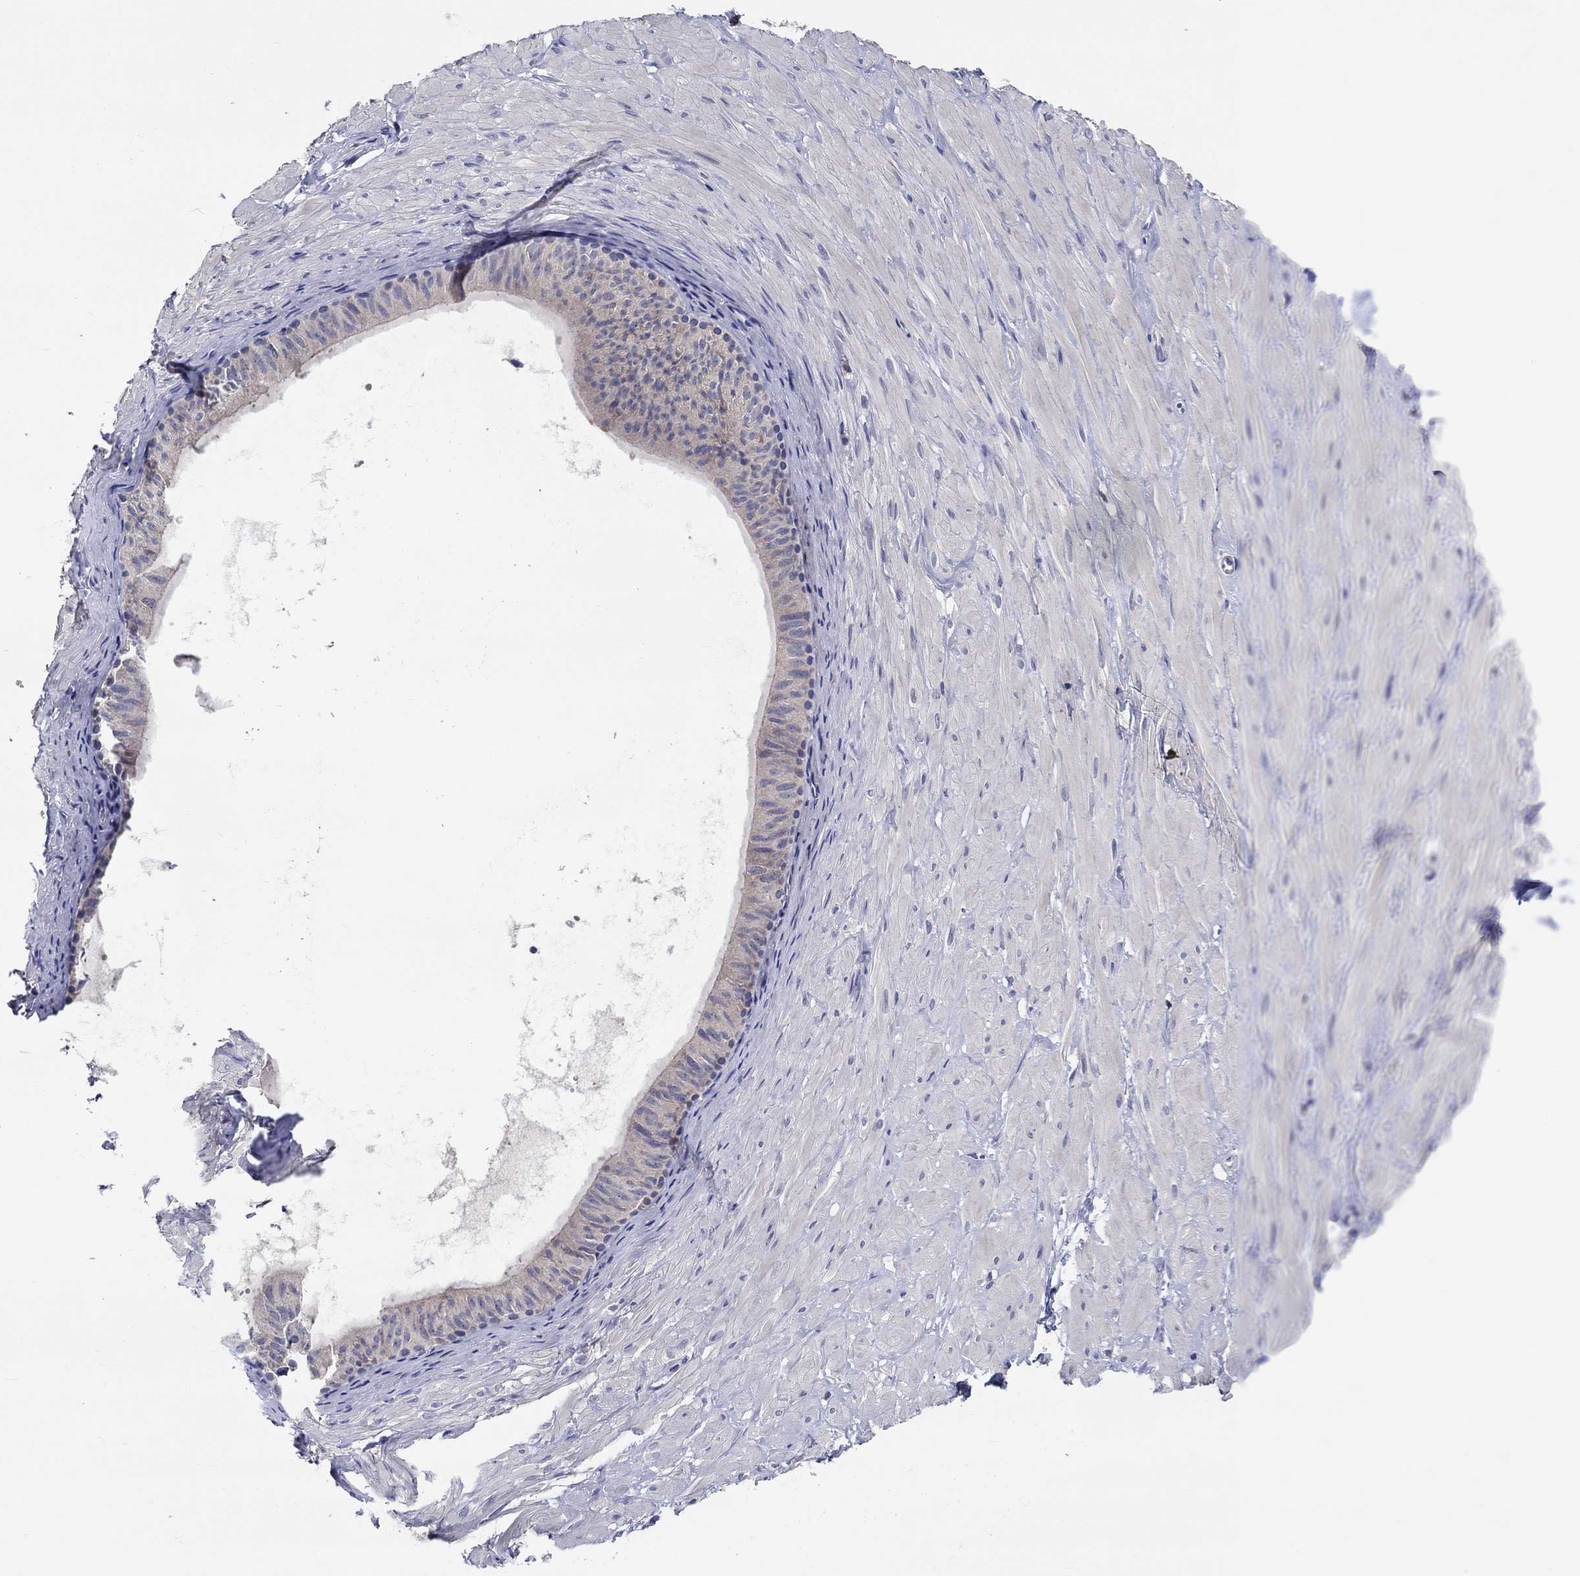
{"staining": {"intensity": "negative", "quantity": "none", "location": "none"}, "tissue": "soft tissue", "cell_type": "Fibroblasts", "image_type": "normal", "snomed": [{"axis": "morphology", "description": "Normal tissue, NOS"}, {"axis": "topography", "description": "Smooth muscle"}, {"axis": "topography", "description": "Peripheral nerve tissue"}], "caption": "This is an IHC photomicrograph of benign soft tissue. There is no positivity in fibroblasts.", "gene": "CHIT1", "patient": {"sex": "male", "age": 22}}